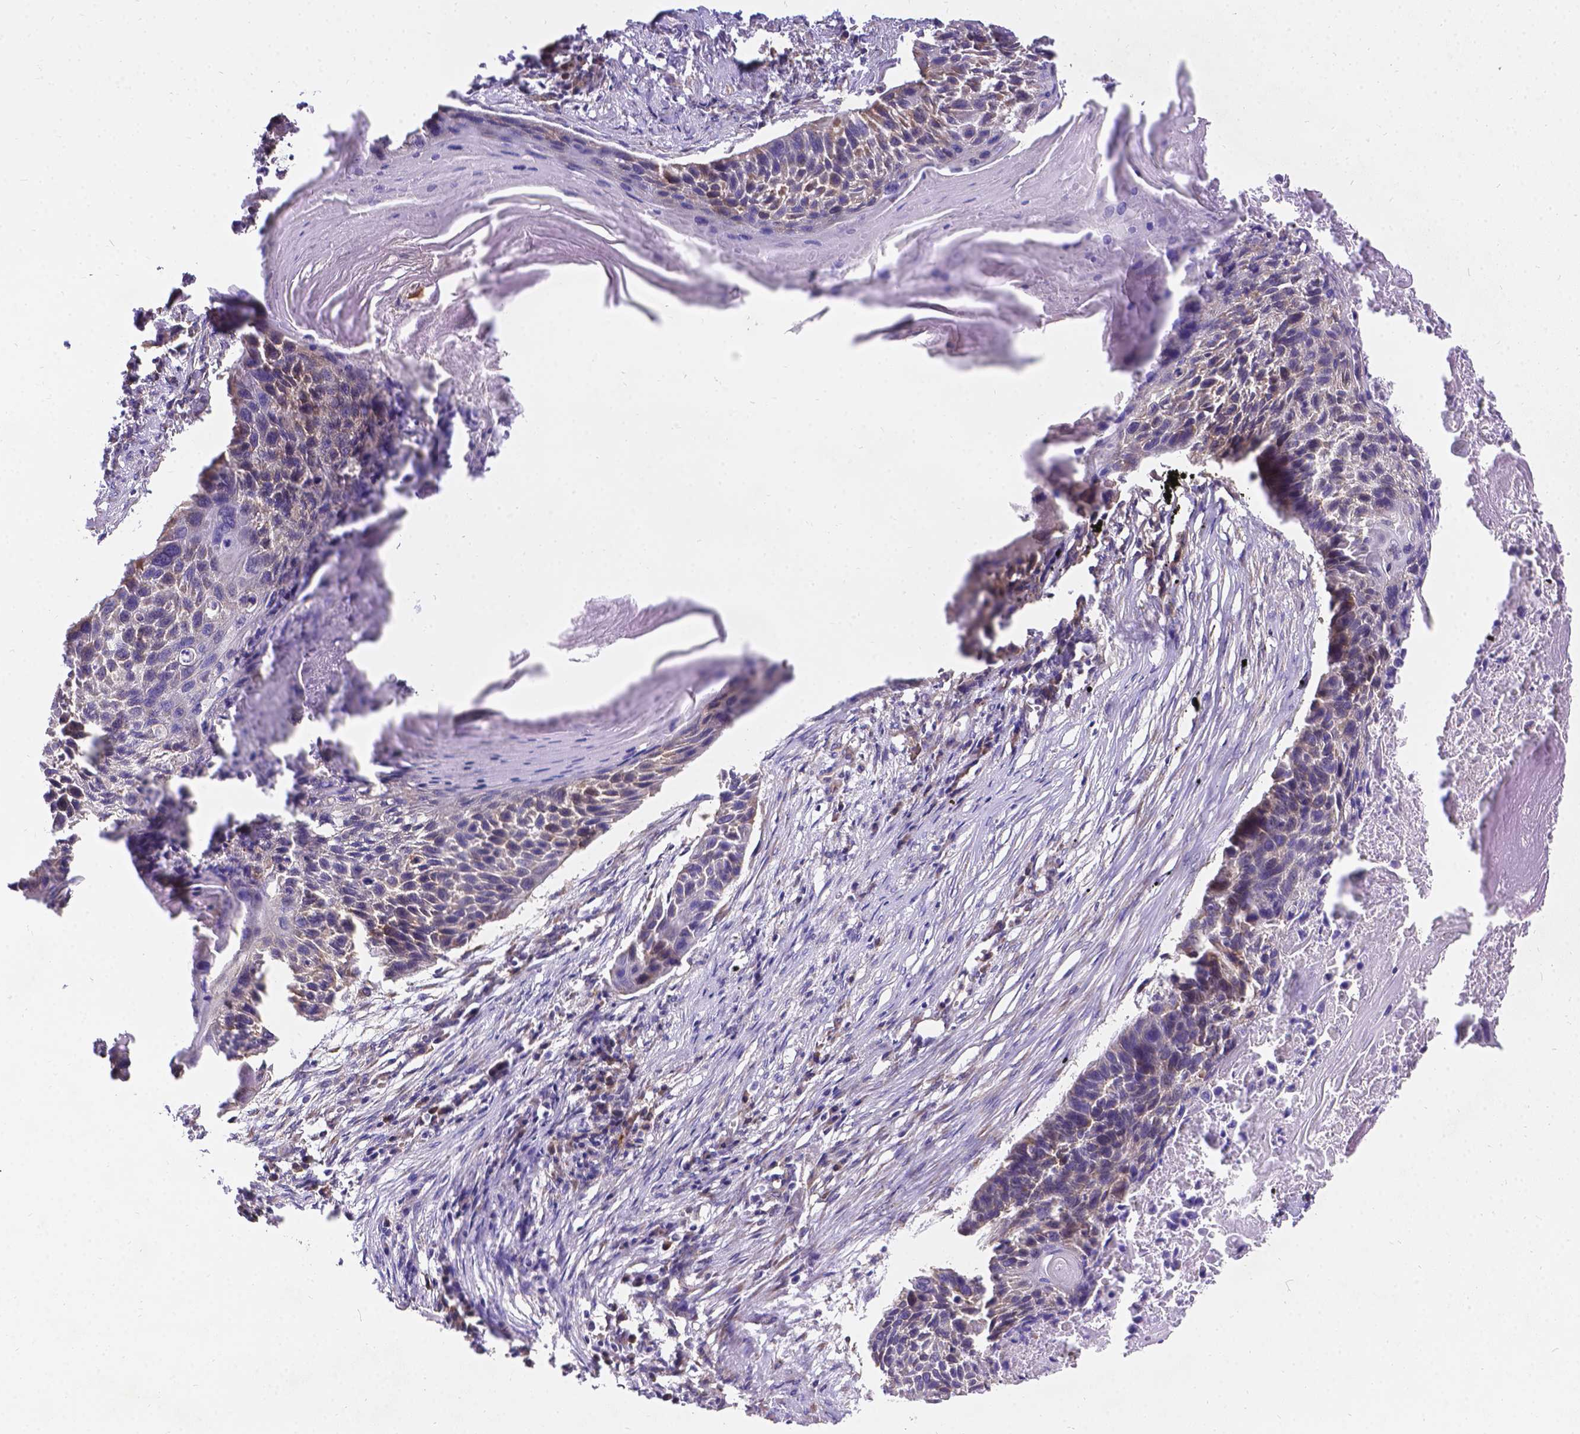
{"staining": {"intensity": "weak", "quantity": "<25%", "location": "cytoplasmic/membranous"}, "tissue": "lung cancer", "cell_type": "Tumor cells", "image_type": "cancer", "snomed": [{"axis": "morphology", "description": "Squamous cell carcinoma, NOS"}, {"axis": "topography", "description": "Lung"}], "caption": "Tumor cells show no significant staining in lung cancer (squamous cell carcinoma). The staining was performed using DAB (3,3'-diaminobenzidine) to visualize the protein expression in brown, while the nuclei were stained in blue with hematoxylin (Magnification: 20x).", "gene": "DENND6A", "patient": {"sex": "male", "age": 78}}